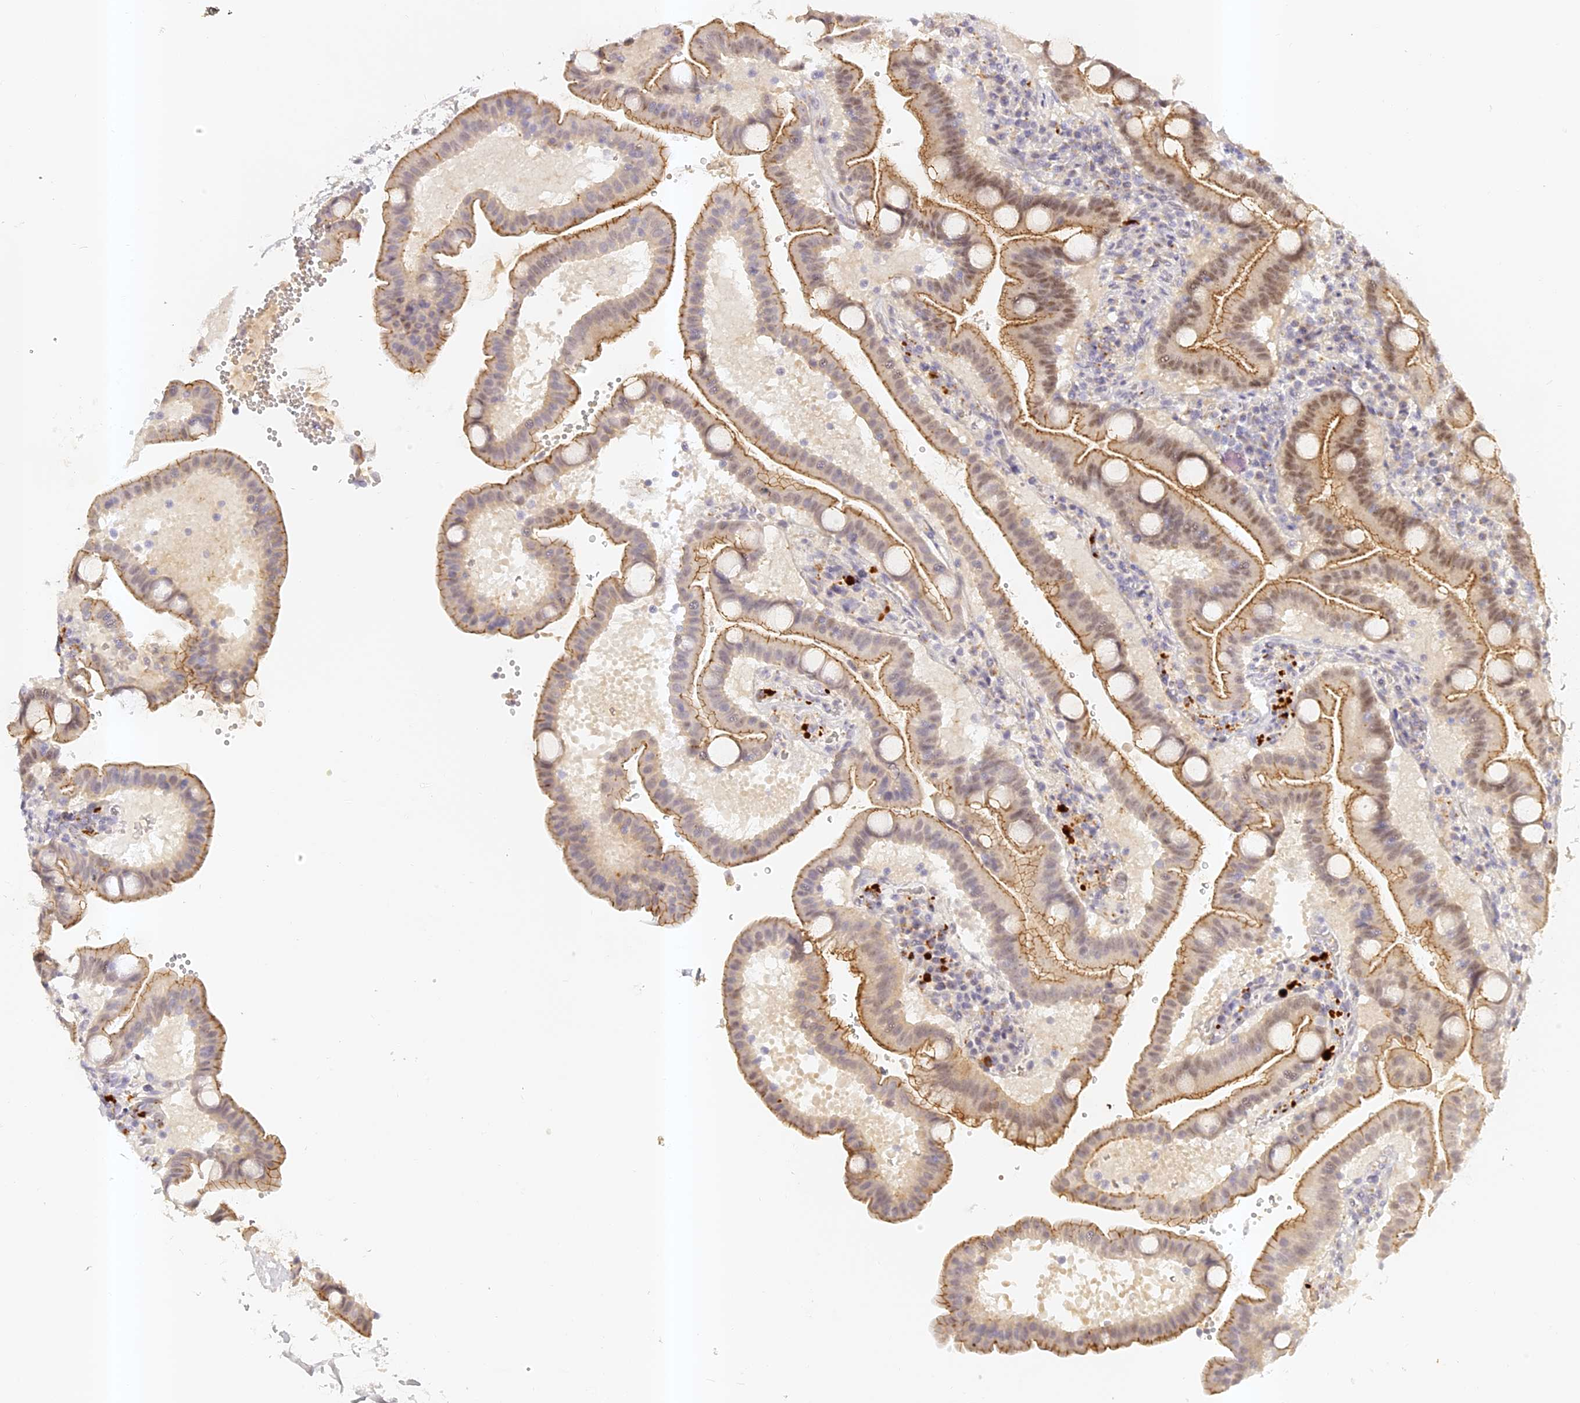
{"staining": {"intensity": "moderate", "quantity": "25%-75%", "location": "cytoplasmic/membranous,nuclear"}, "tissue": "duodenum", "cell_type": "Glandular cells", "image_type": "normal", "snomed": [{"axis": "morphology", "description": "Normal tissue, NOS"}, {"axis": "topography", "description": "Duodenum"}], "caption": "Brown immunohistochemical staining in unremarkable human duodenum exhibits moderate cytoplasmic/membranous,nuclear staining in about 25%-75% of glandular cells. Nuclei are stained in blue.", "gene": "ELL3", "patient": {"sex": "male", "age": 54}}